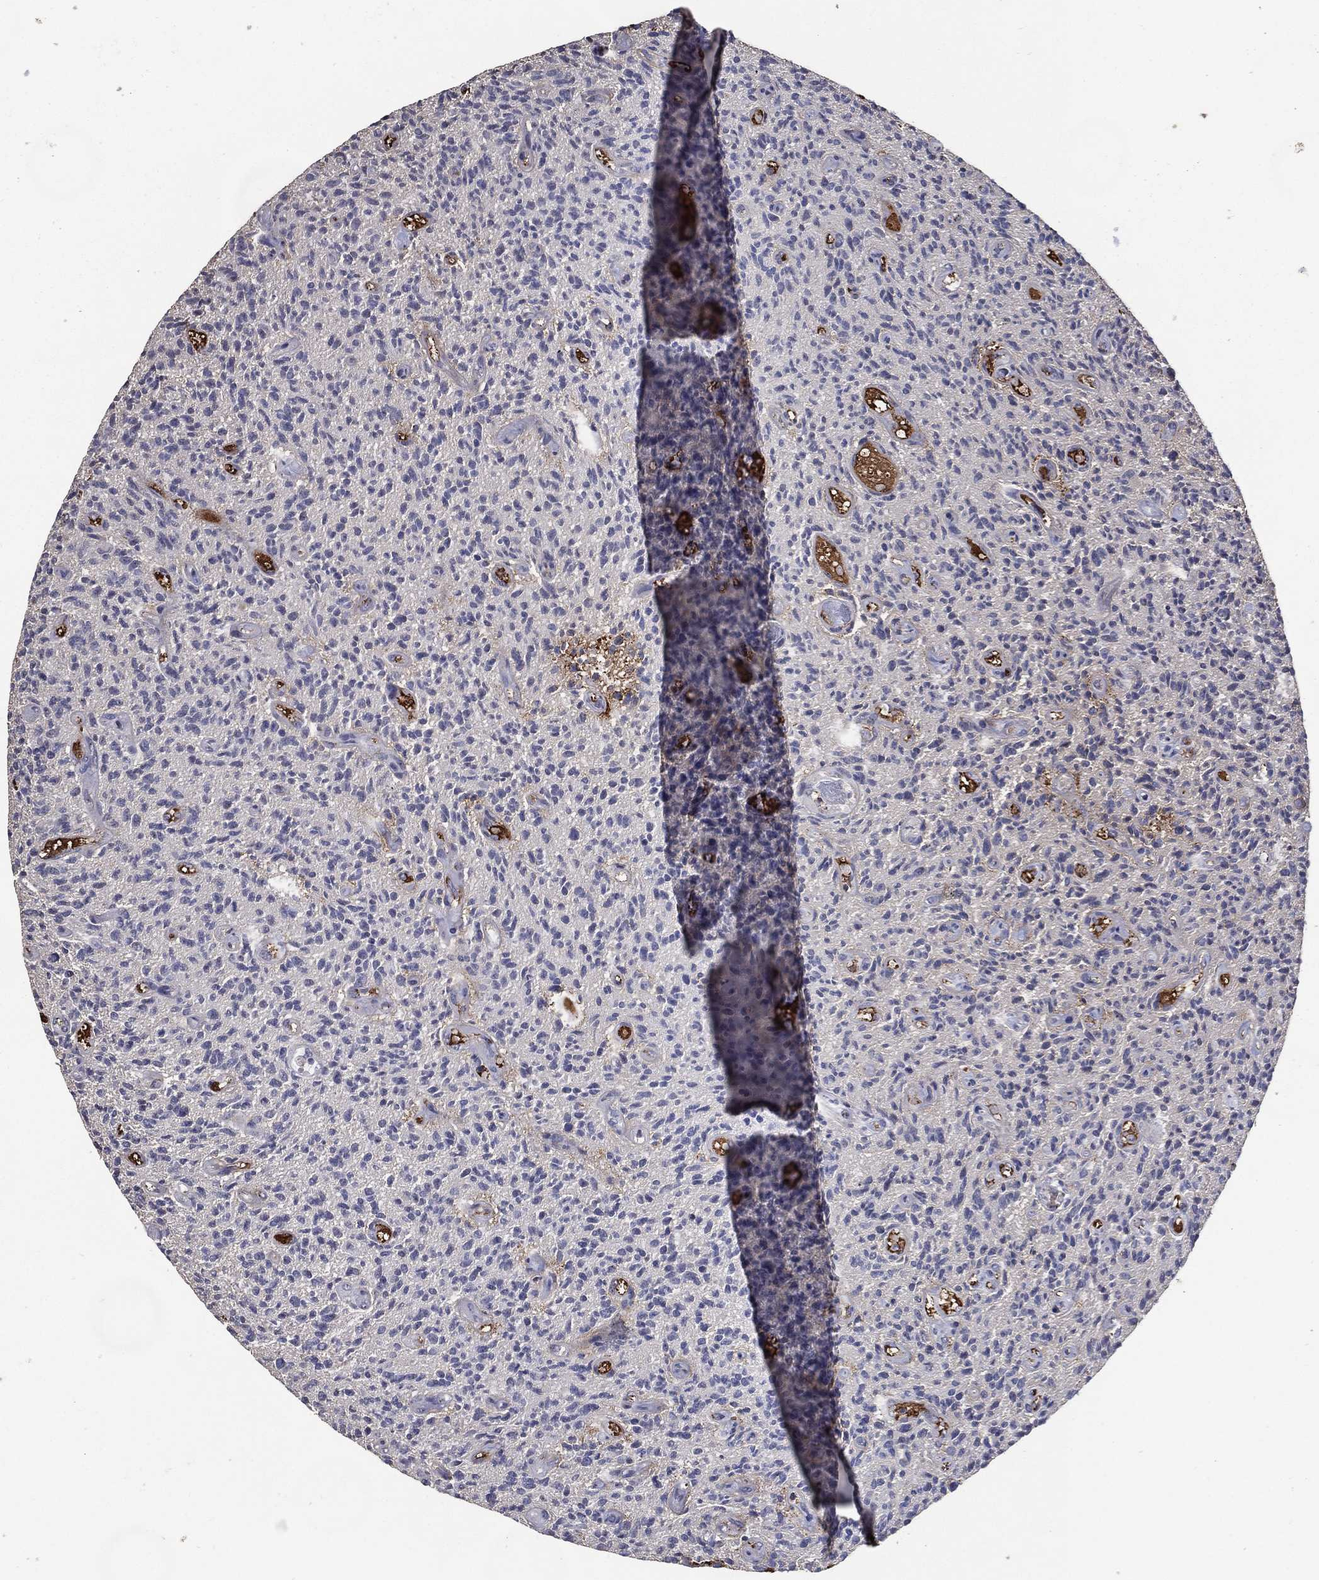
{"staining": {"intensity": "negative", "quantity": "none", "location": "none"}, "tissue": "glioma", "cell_type": "Tumor cells", "image_type": "cancer", "snomed": [{"axis": "morphology", "description": "Glioma, malignant, High grade"}, {"axis": "topography", "description": "Brain"}], "caption": "The micrograph demonstrates no staining of tumor cells in glioma.", "gene": "EFNA1", "patient": {"sex": "male", "age": 64}}